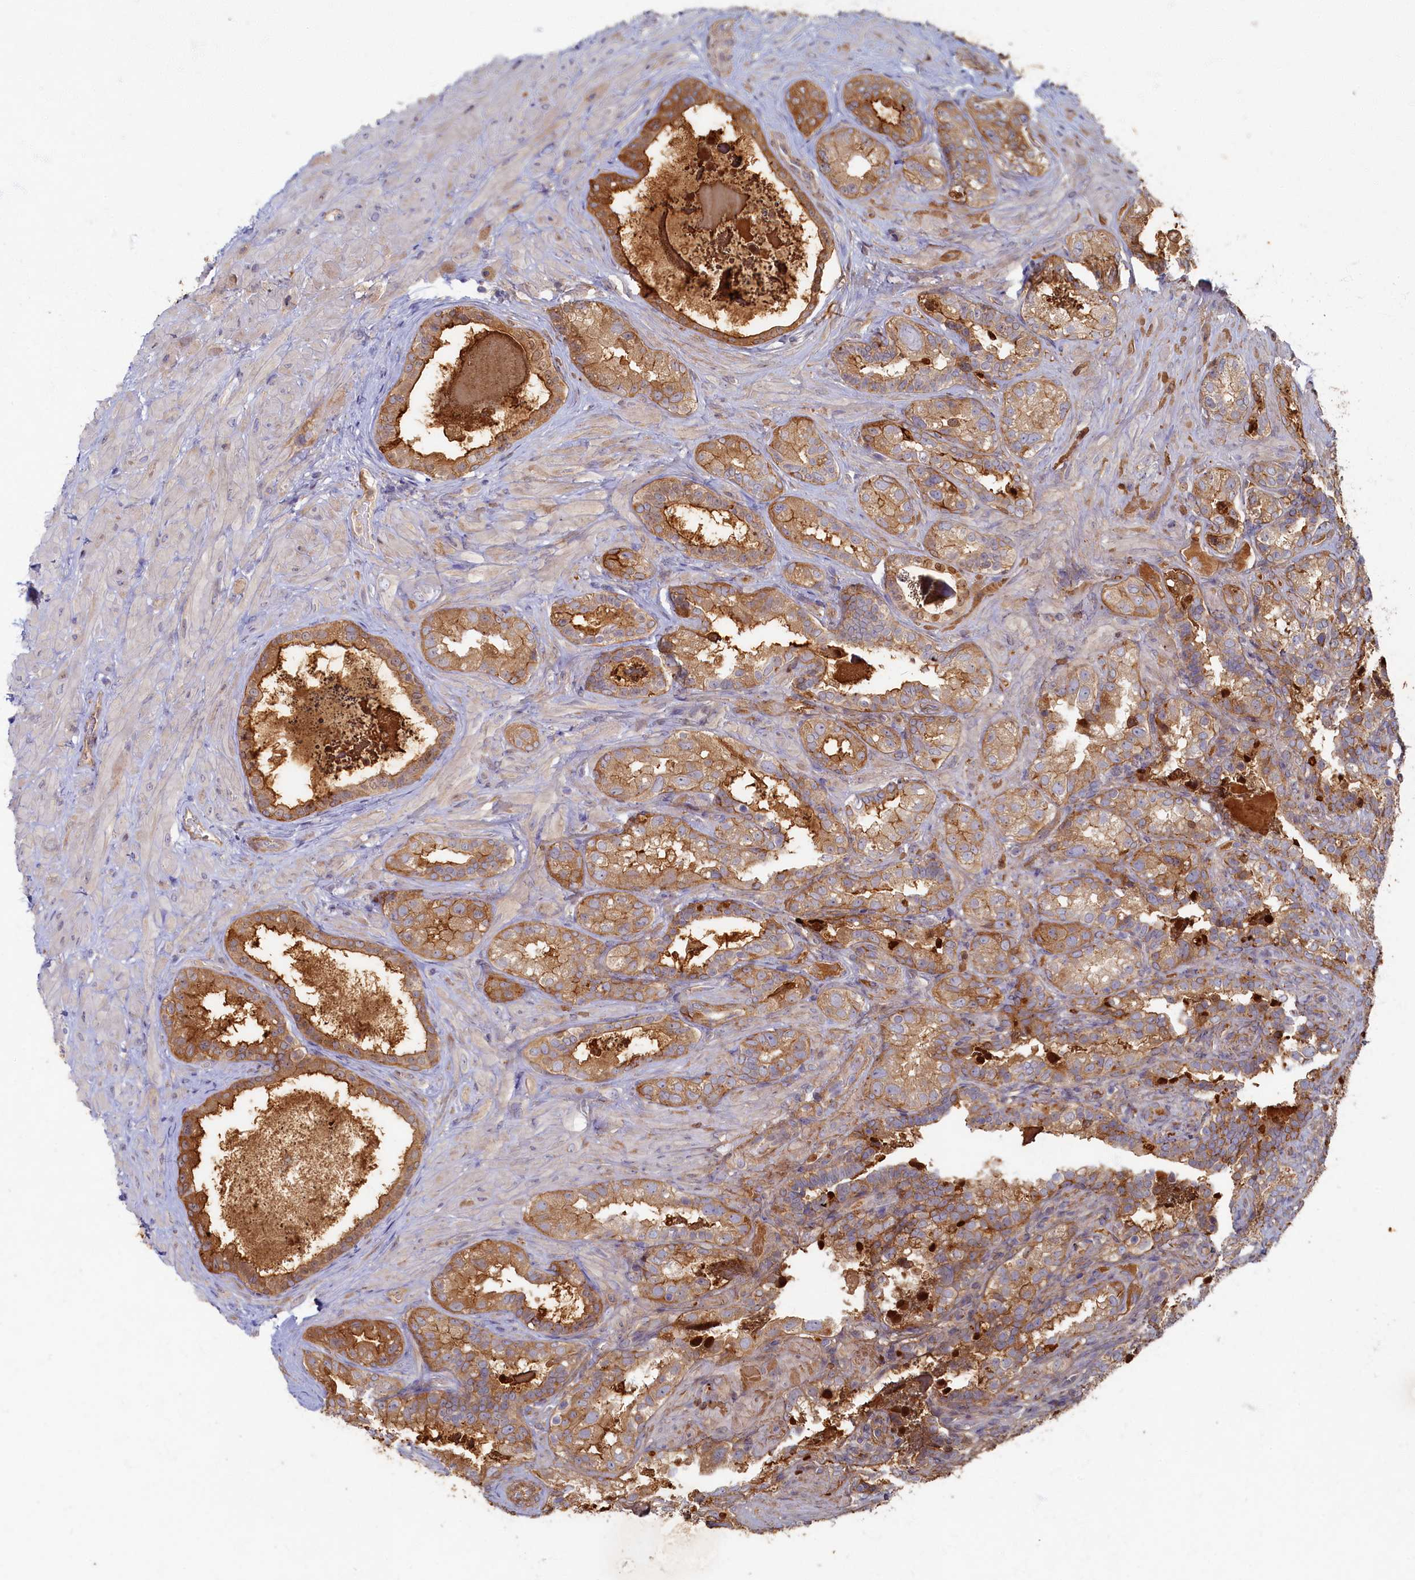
{"staining": {"intensity": "moderate", "quantity": ">75%", "location": "cytoplasmic/membranous"}, "tissue": "seminal vesicle", "cell_type": "Glandular cells", "image_type": "normal", "snomed": [{"axis": "morphology", "description": "Normal tissue, NOS"}, {"axis": "topography", "description": "Seminal veicle"}, {"axis": "topography", "description": "Peripheral nerve tissue"}], "caption": "DAB (3,3'-diaminobenzidine) immunohistochemical staining of normal human seminal vesicle demonstrates moderate cytoplasmic/membranous protein expression in approximately >75% of glandular cells. (IHC, brightfield microscopy, high magnification).", "gene": "PSMG2", "patient": {"sex": "male", "age": 67}}